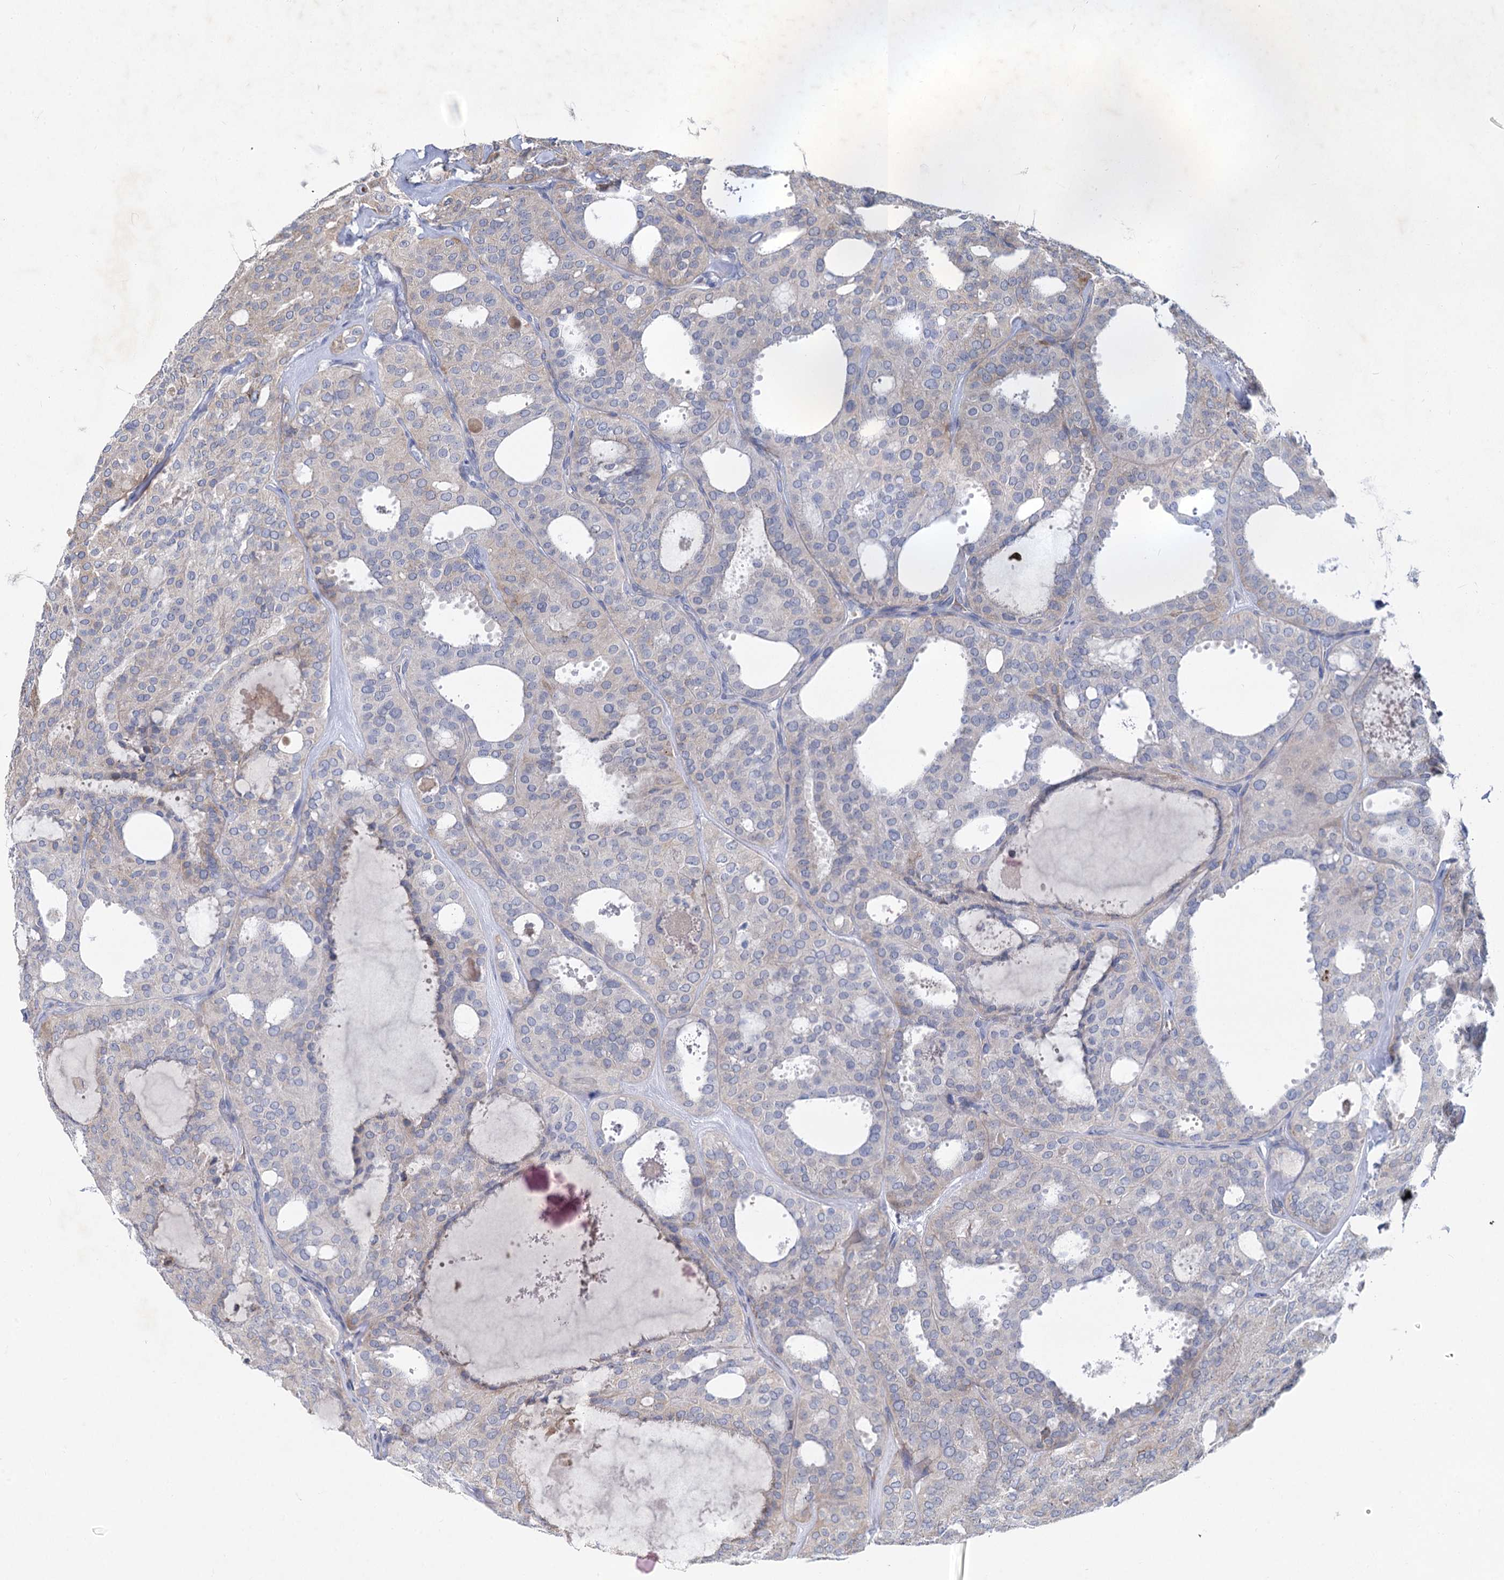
{"staining": {"intensity": "negative", "quantity": "none", "location": "none"}, "tissue": "thyroid cancer", "cell_type": "Tumor cells", "image_type": "cancer", "snomed": [{"axis": "morphology", "description": "Follicular adenoma carcinoma, NOS"}, {"axis": "topography", "description": "Thyroid gland"}], "caption": "Immunohistochemical staining of human thyroid cancer (follicular adenoma carcinoma) shows no significant staining in tumor cells.", "gene": "PRSS35", "patient": {"sex": "male", "age": 75}}